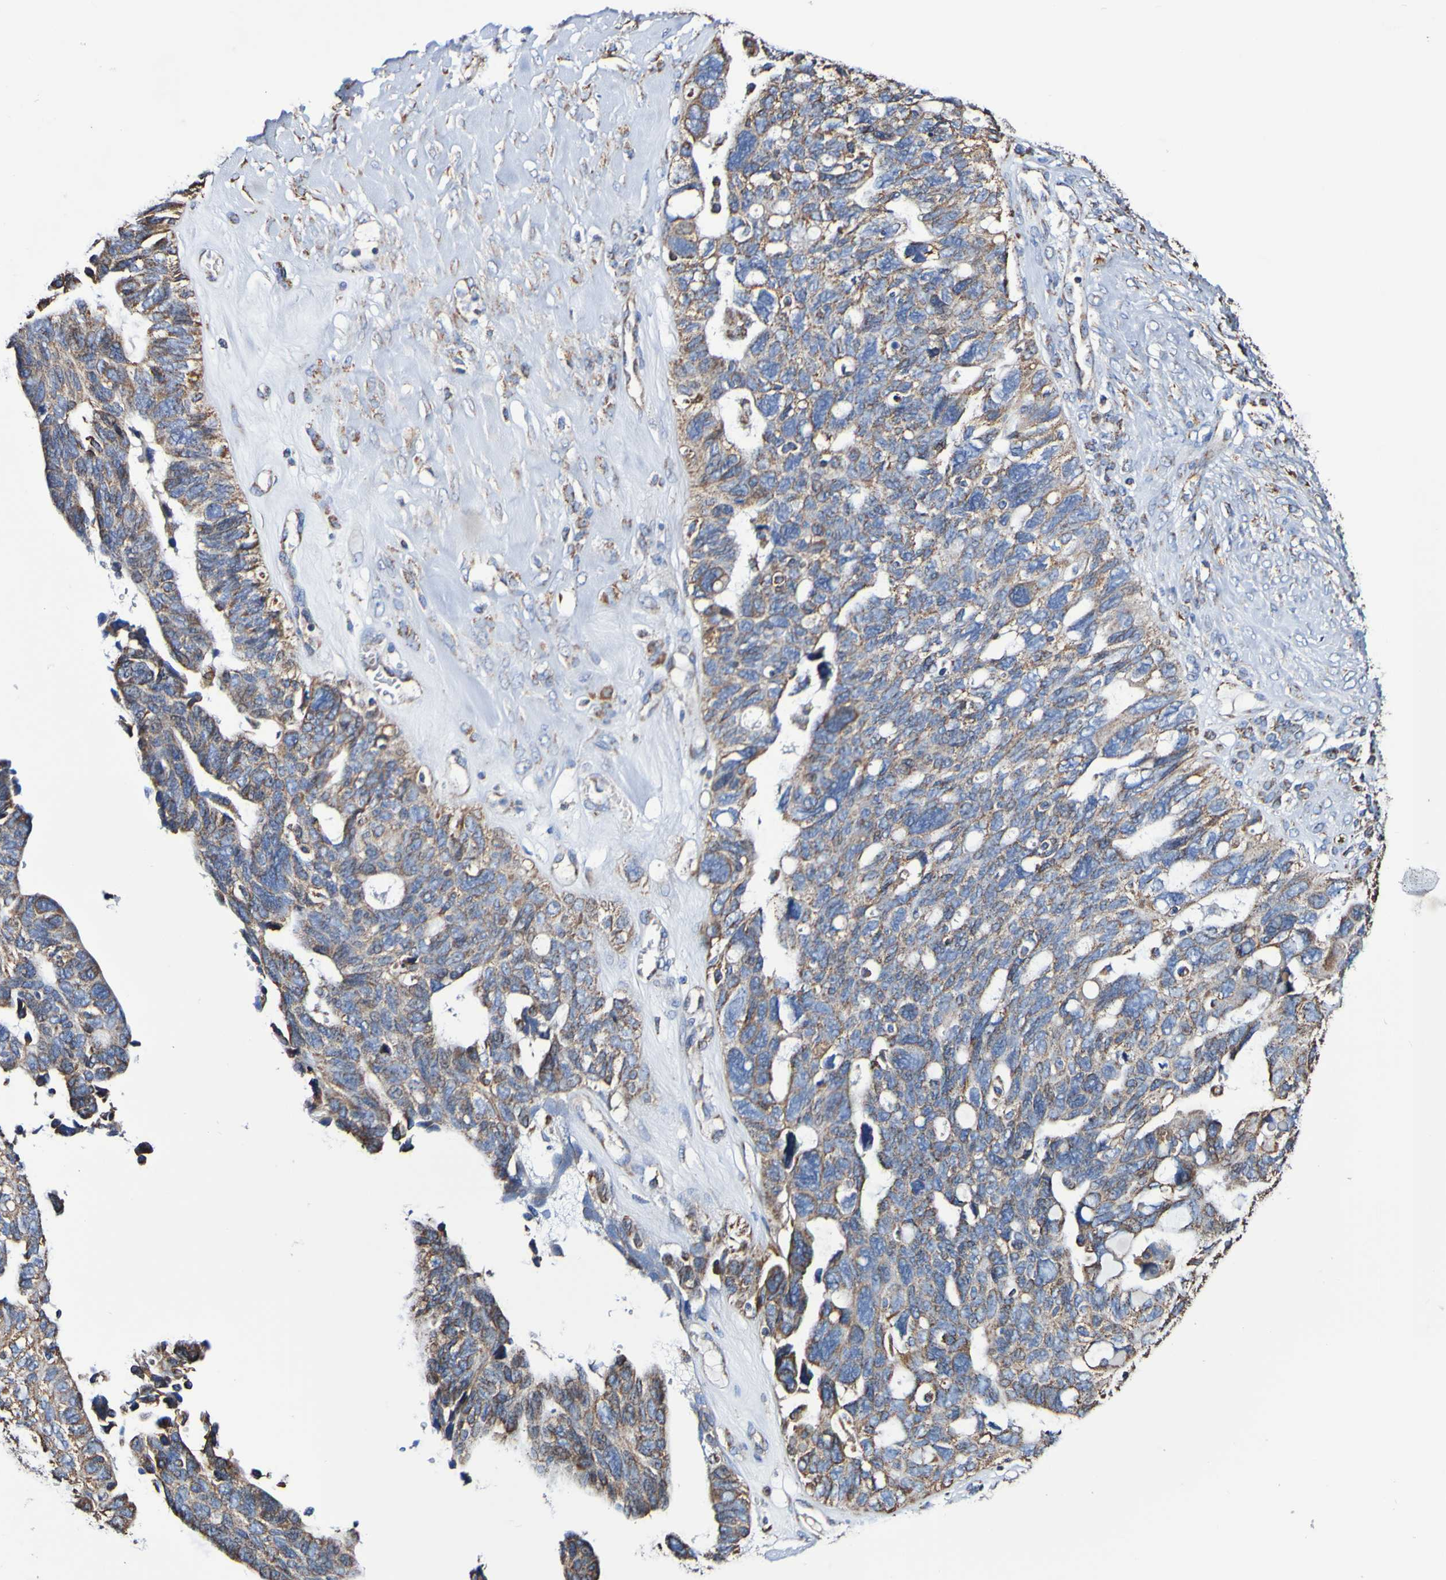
{"staining": {"intensity": "moderate", "quantity": ">75%", "location": "cytoplasmic/membranous"}, "tissue": "ovarian cancer", "cell_type": "Tumor cells", "image_type": "cancer", "snomed": [{"axis": "morphology", "description": "Cystadenocarcinoma, serous, NOS"}, {"axis": "topography", "description": "Ovary"}], "caption": "This image reveals serous cystadenocarcinoma (ovarian) stained with immunohistochemistry to label a protein in brown. The cytoplasmic/membranous of tumor cells show moderate positivity for the protein. Nuclei are counter-stained blue.", "gene": "IL18R1", "patient": {"sex": "female", "age": 79}}